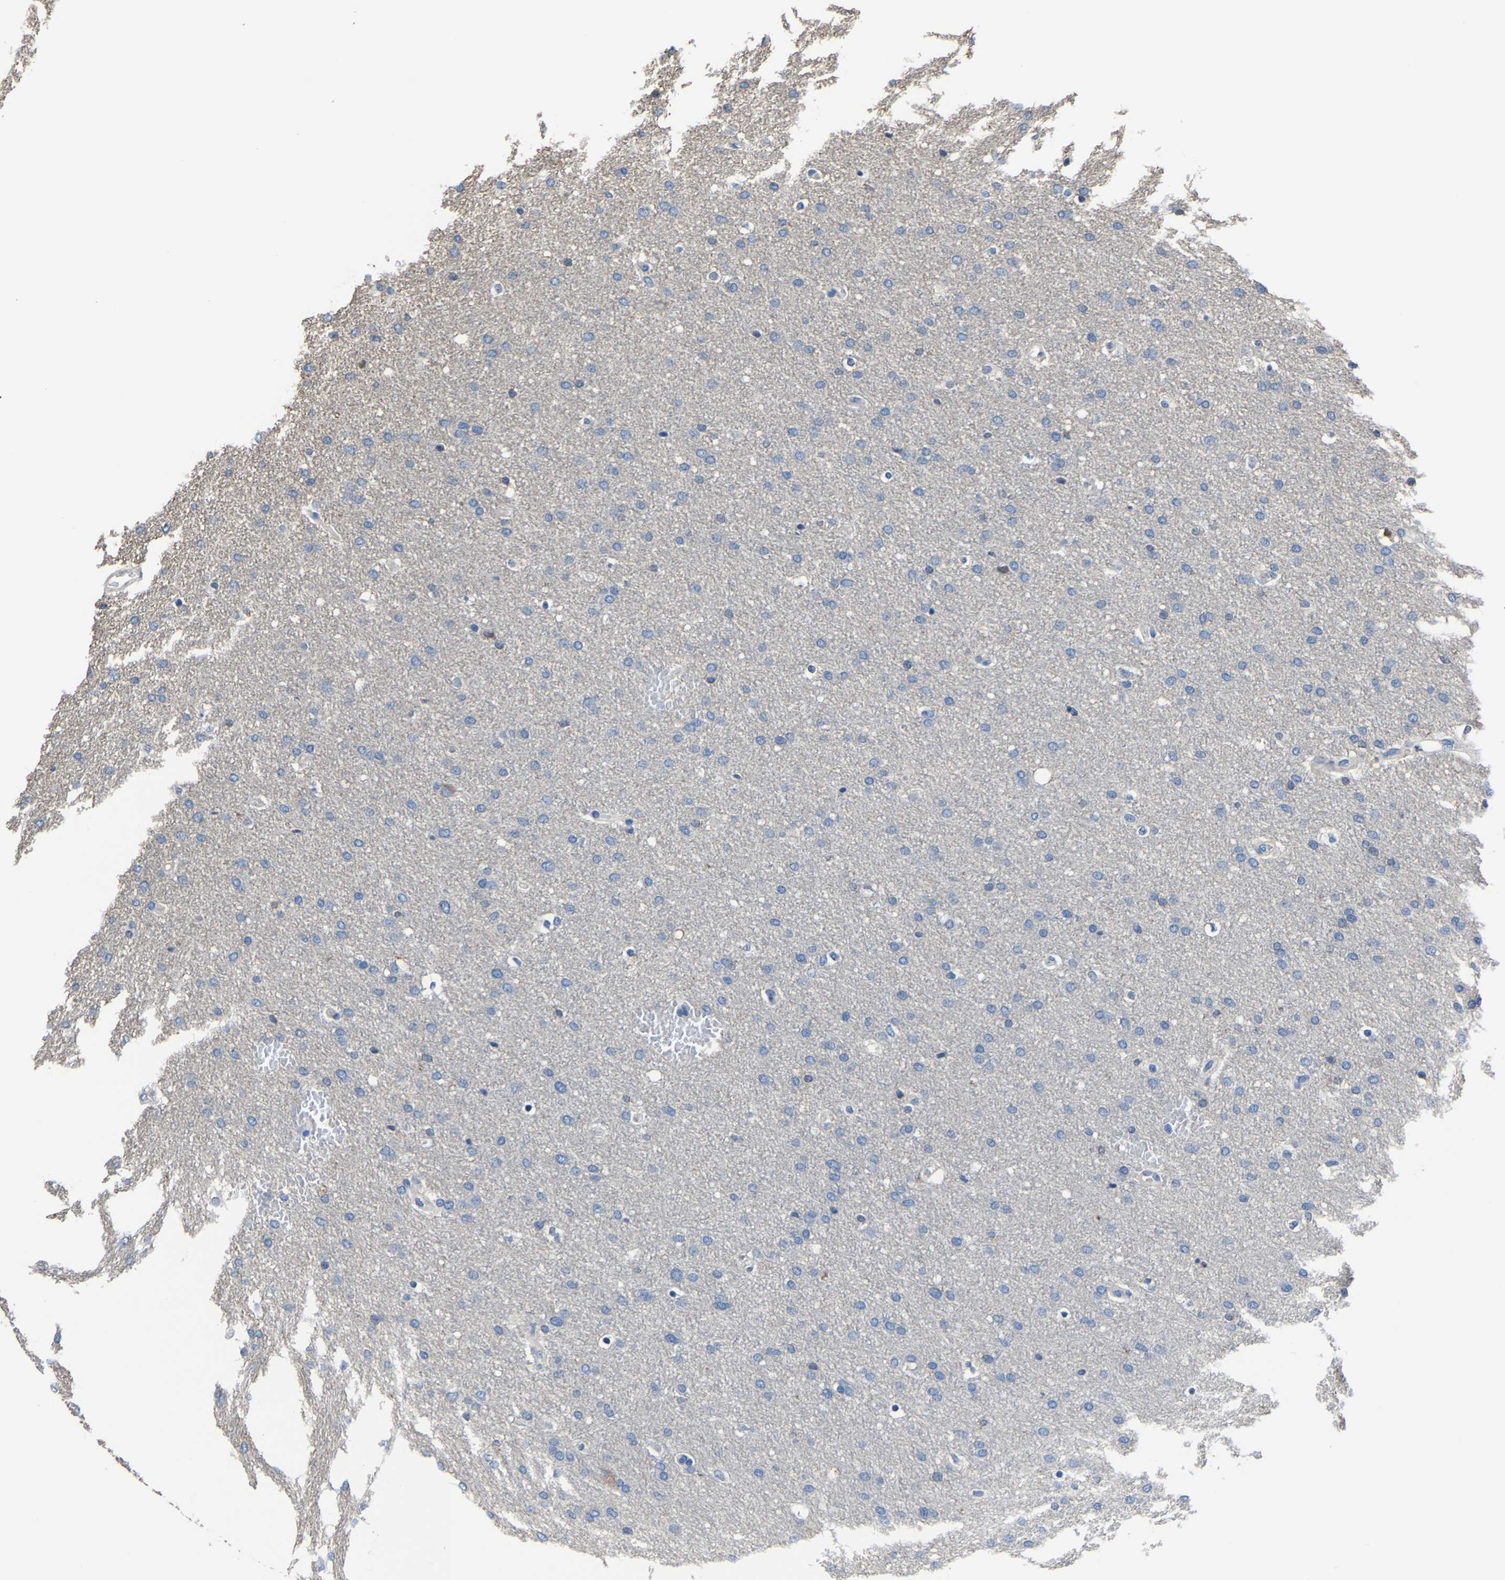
{"staining": {"intensity": "negative", "quantity": "none", "location": "none"}, "tissue": "glioma", "cell_type": "Tumor cells", "image_type": "cancer", "snomed": [{"axis": "morphology", "description": "Glioma, malignant, Low grade"}, {"axis": "topography", "description": "Brain"}], "caption": "This photomicrograph is of glioma stained with immunohistochemistry (IHC) to label a protein in brown with the nuclei are counter-stained blue. There is no staining in tumor cells.", "gene": "STRBP", "patient": {"sex": "female", "age": 37}}